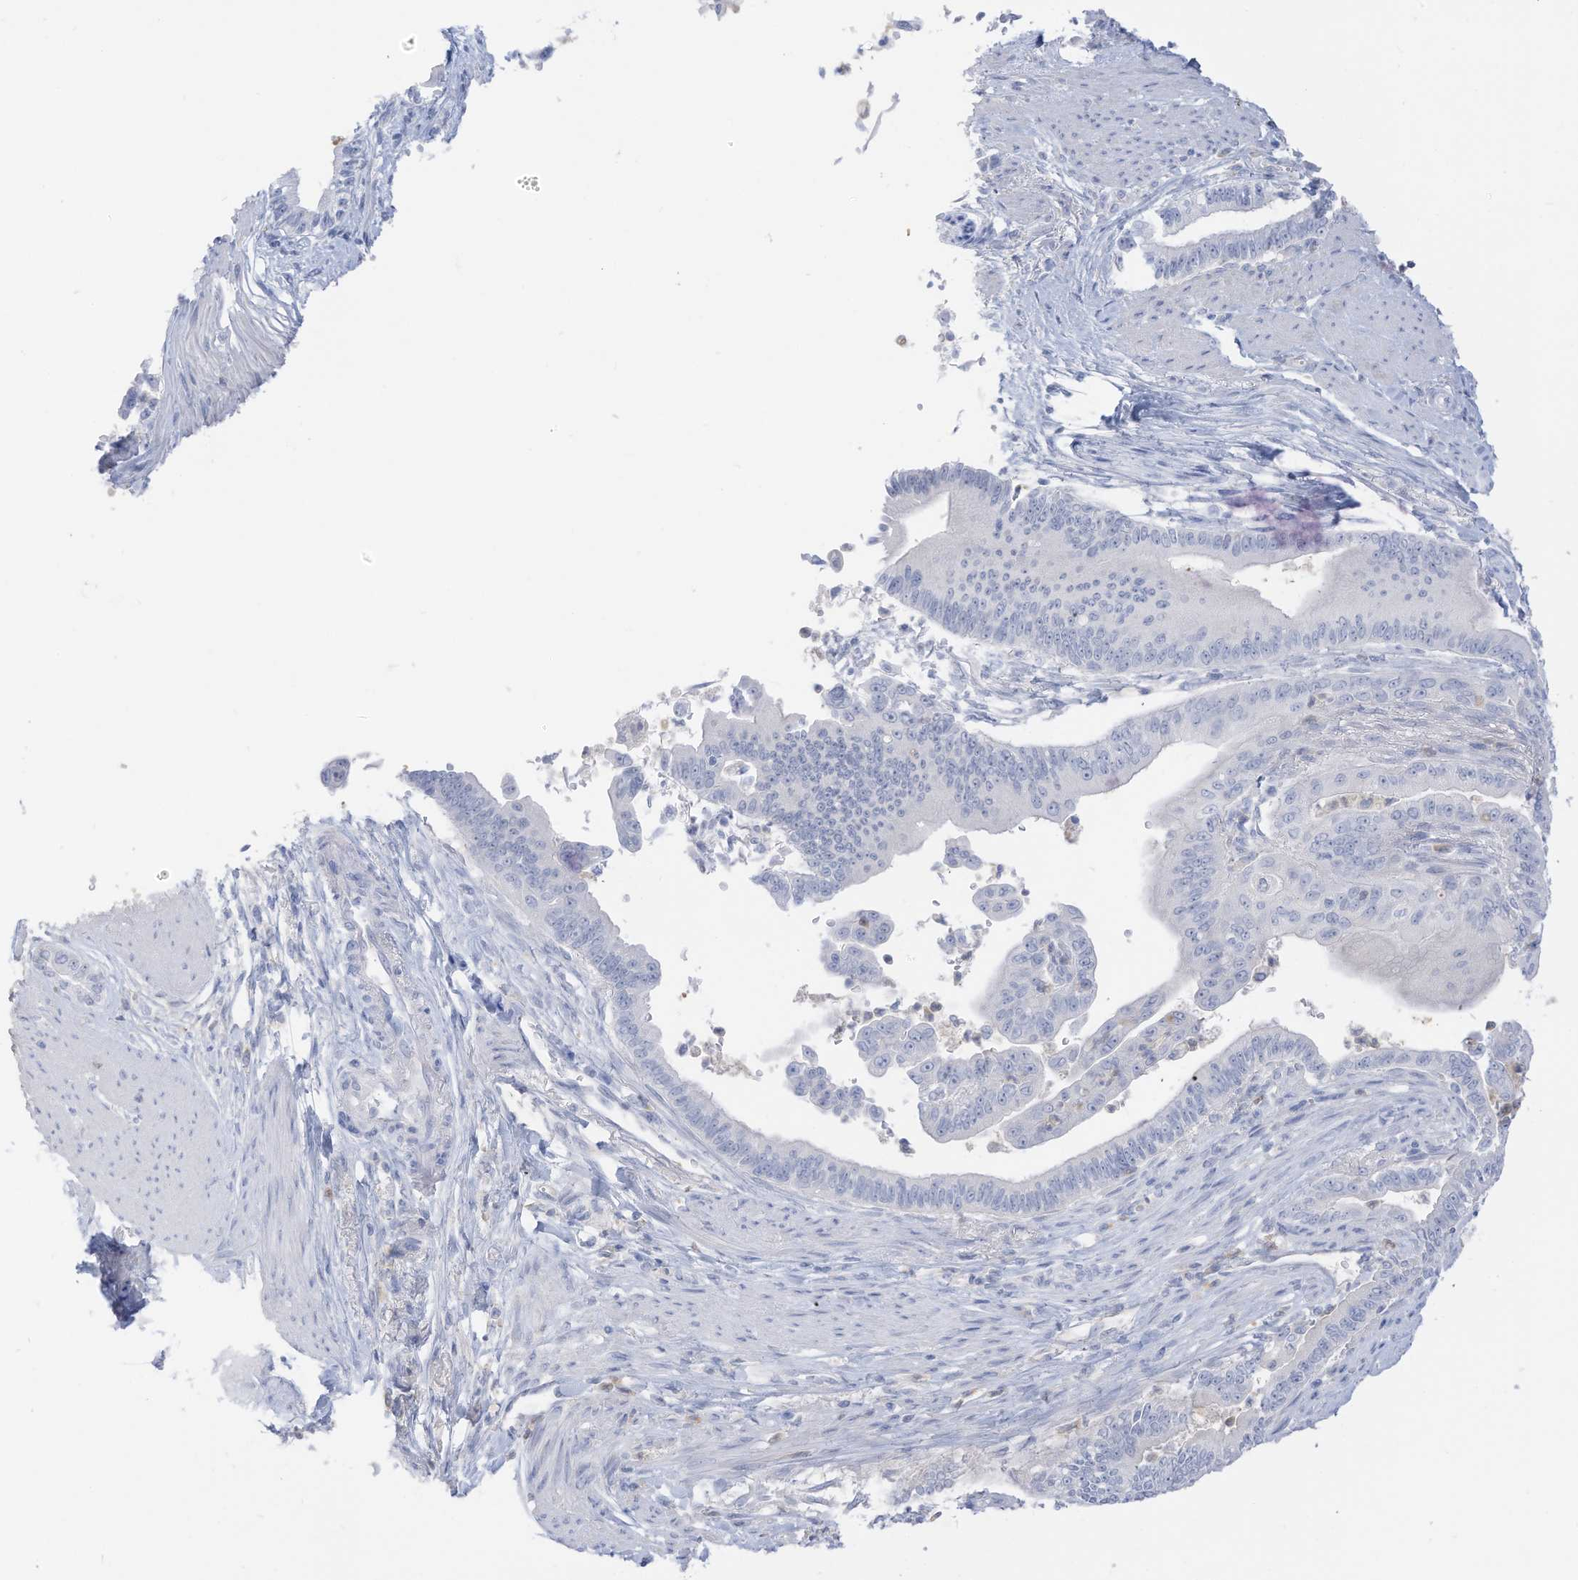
{"staining": {"intensity": "negative", "quantity": "none", "location": "none"}, "tissue": "pancreatic cancer", "cell_type": "Tumor cells", "image_type": "cancer", "snomed": [{"axis": "morphology", "description": "Adenocarcinoma, NOS"}, {"axis": "topography", "description": "Pancreas"}], "caption": "Immunohistochemistry histopathology image of neoplastic tissue: pancreatic cancer (adenocarcinoma) stained with DAB (3,3'-diaminobenzidine) reveals no significant protein positivity in tumor cells.", "gene": "HSD17B13", "patient": {"sex": "male", "age": 70}}